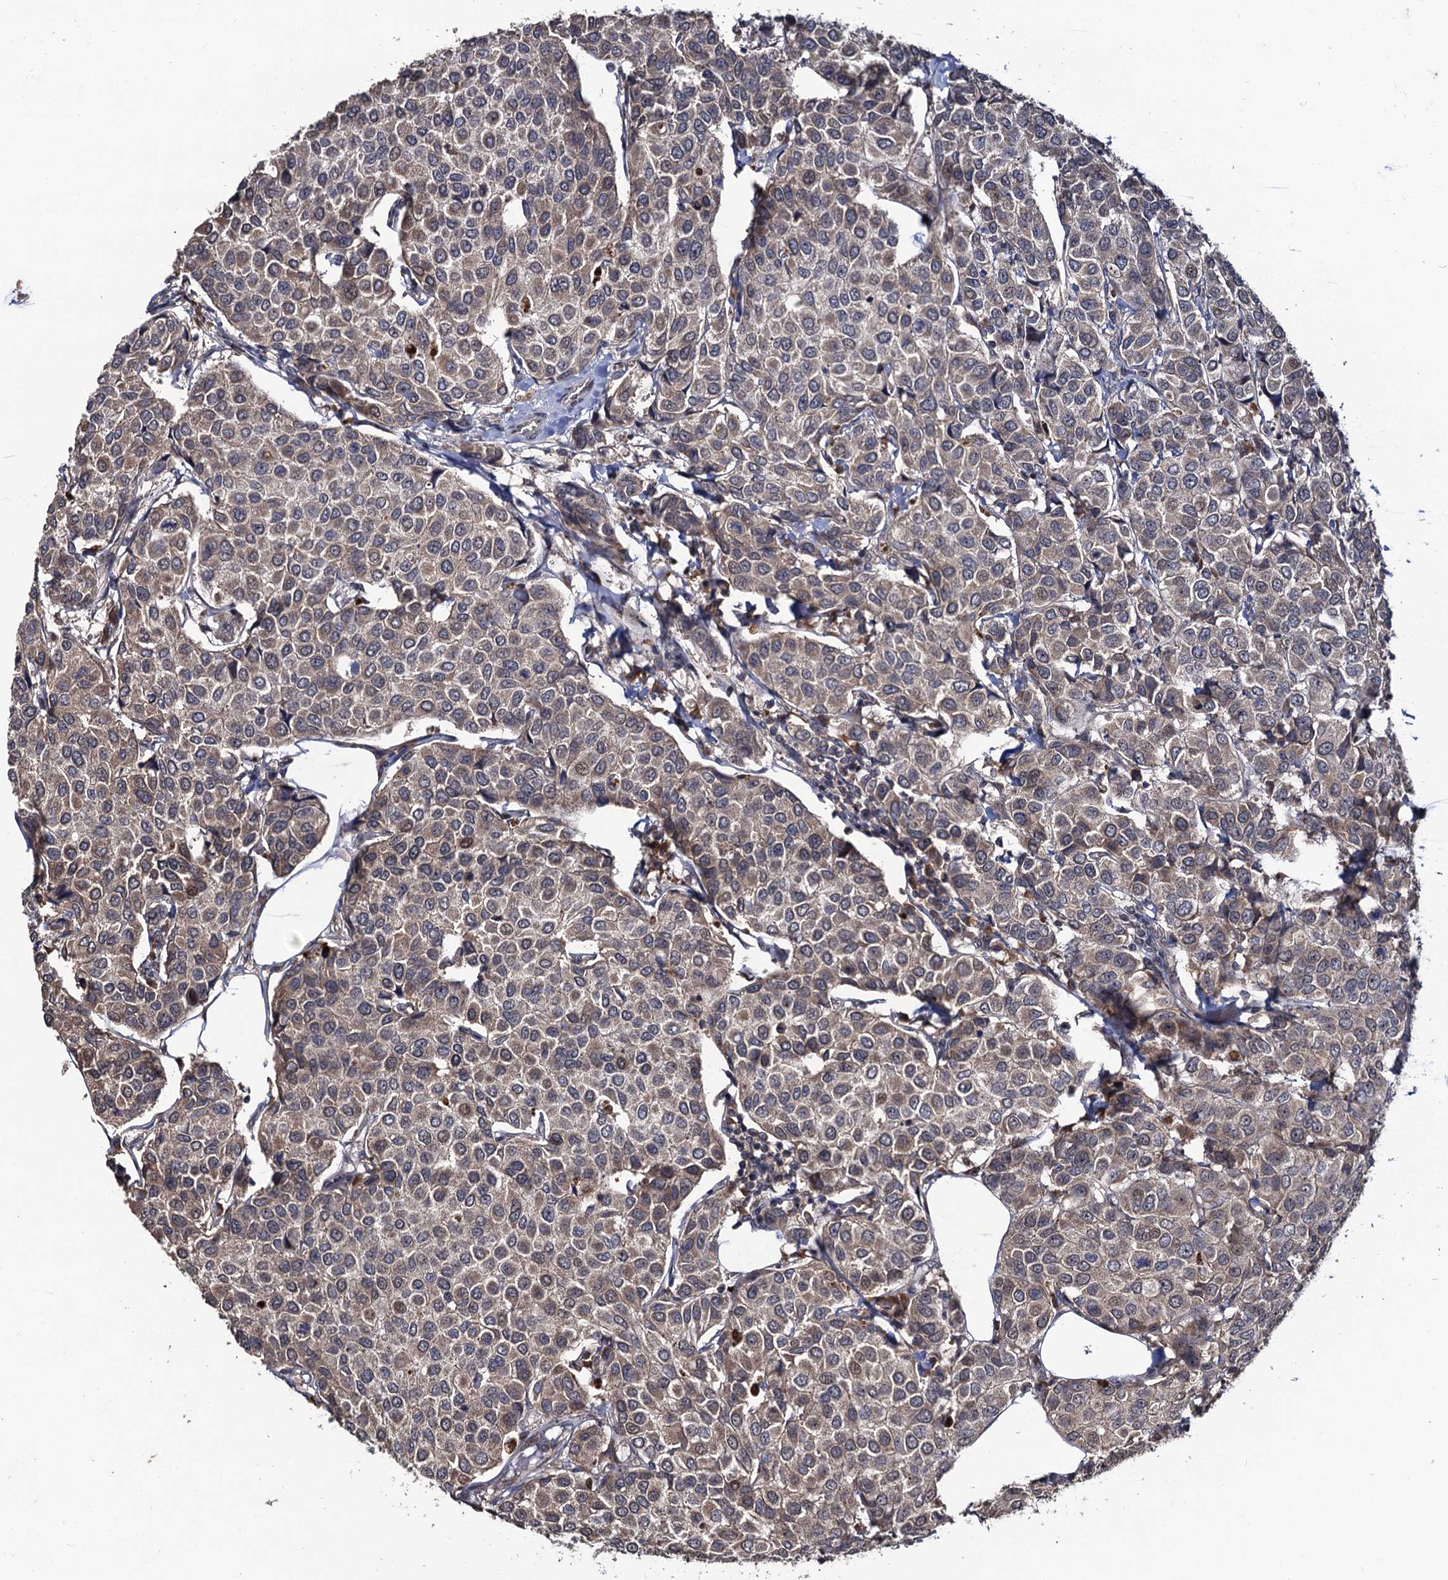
{"staining": {"intensity": "weak", "quantity": "25%-75%", "location": "cytoplasmic/membranous"}, "tissue": "breast cancer", "cell_type": "Tumor cells", "image_type": "cancer", "snomed": [{"axis": "morphology", "description": "Duct carcinoma"}, {"axis": "topography", "description": "Breast"}], "caption": "Immunohistochemistry micrograph of neoplastic tissue: breast infiltrating ductal carcinoma stained using IHC exhibits low levels of weak protein expression localized specifically in the cytoplasmic/membranous of tumor cells, appearing as a cytoplasmic/membranous brown color.", "gene": "LRRC63", "patient": {"sex": "female", "age": 55}}